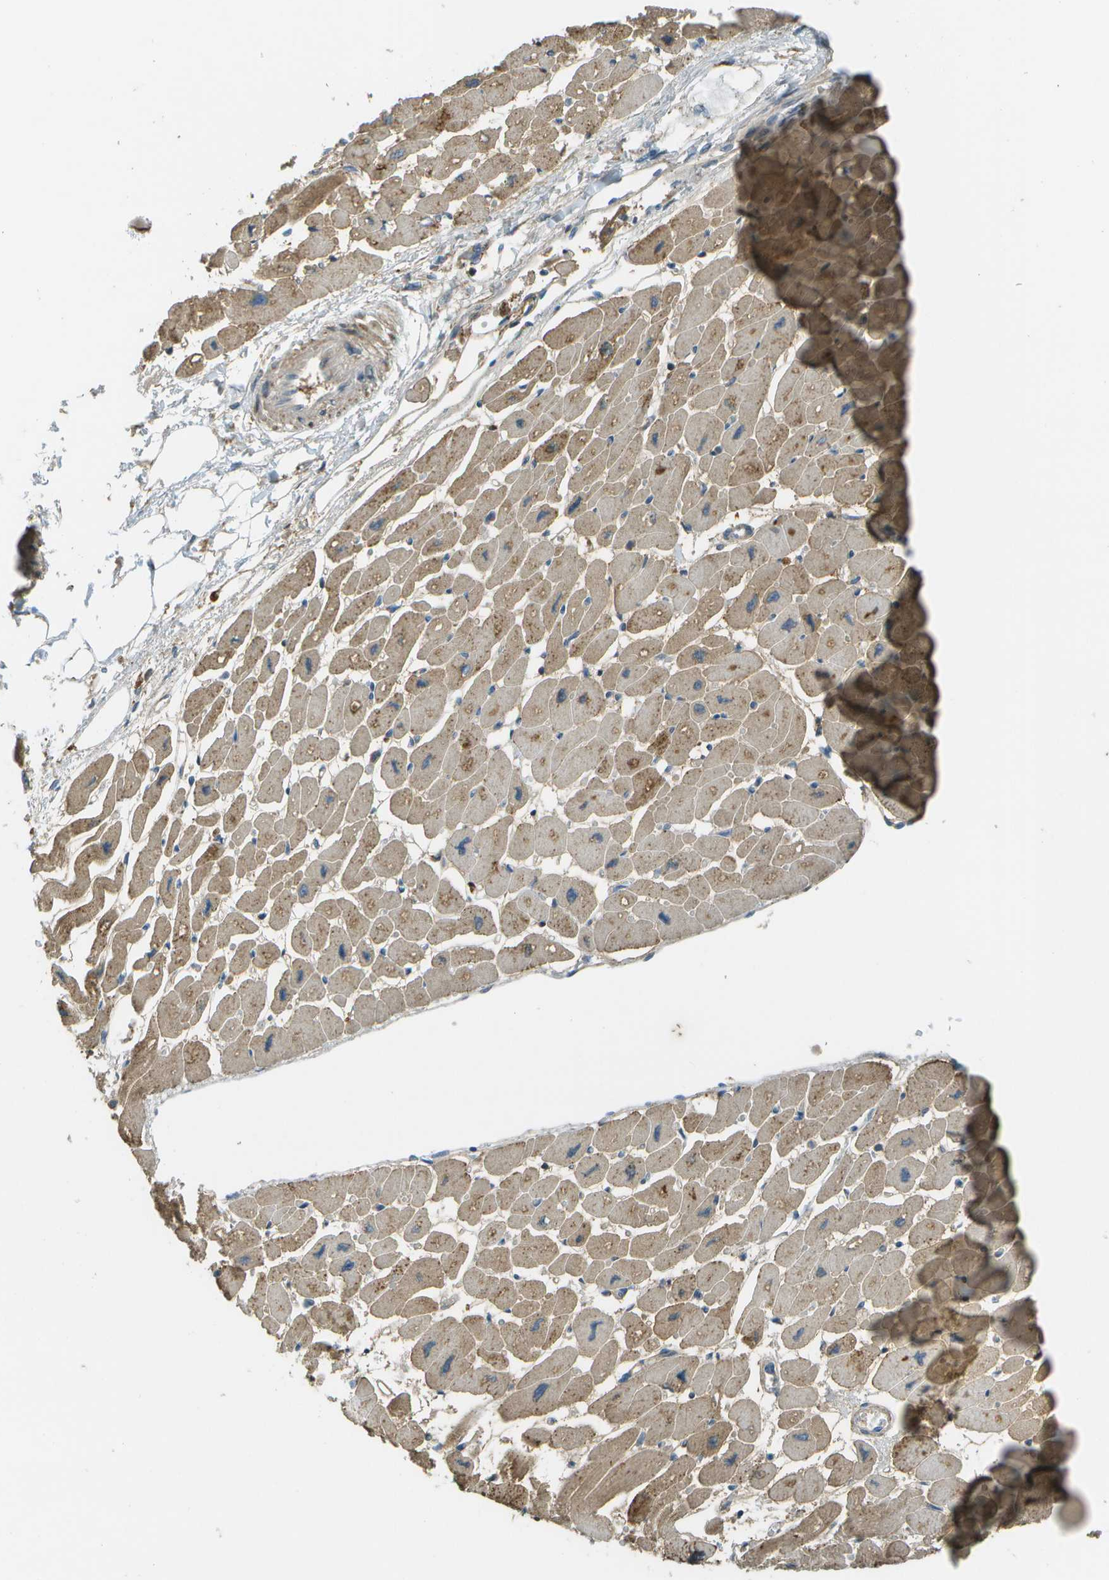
{"staining": {"intensity": "moderate", "quantity": ">75%", "location": "cytoplasmic/membranous"}, "tissue": "heart muscle", "cell_type": "Cardiomyocytes", "image_type": "normal", "snomed": [{"axis": "morphology", "description": "Normal tissue, NOS"}, {"axis": "topography", "description": "Heart"}], "caption": "Unremarkable heart muscle exhibits moderate cytoplasmic/membranous positivity in approximately >75% of cardiomyocytes (brown staining indicates protein expression, while blue staining denotes nuclei)..", "gene": "LRRC66", "patient": {"sex": "female", "age": 54}}